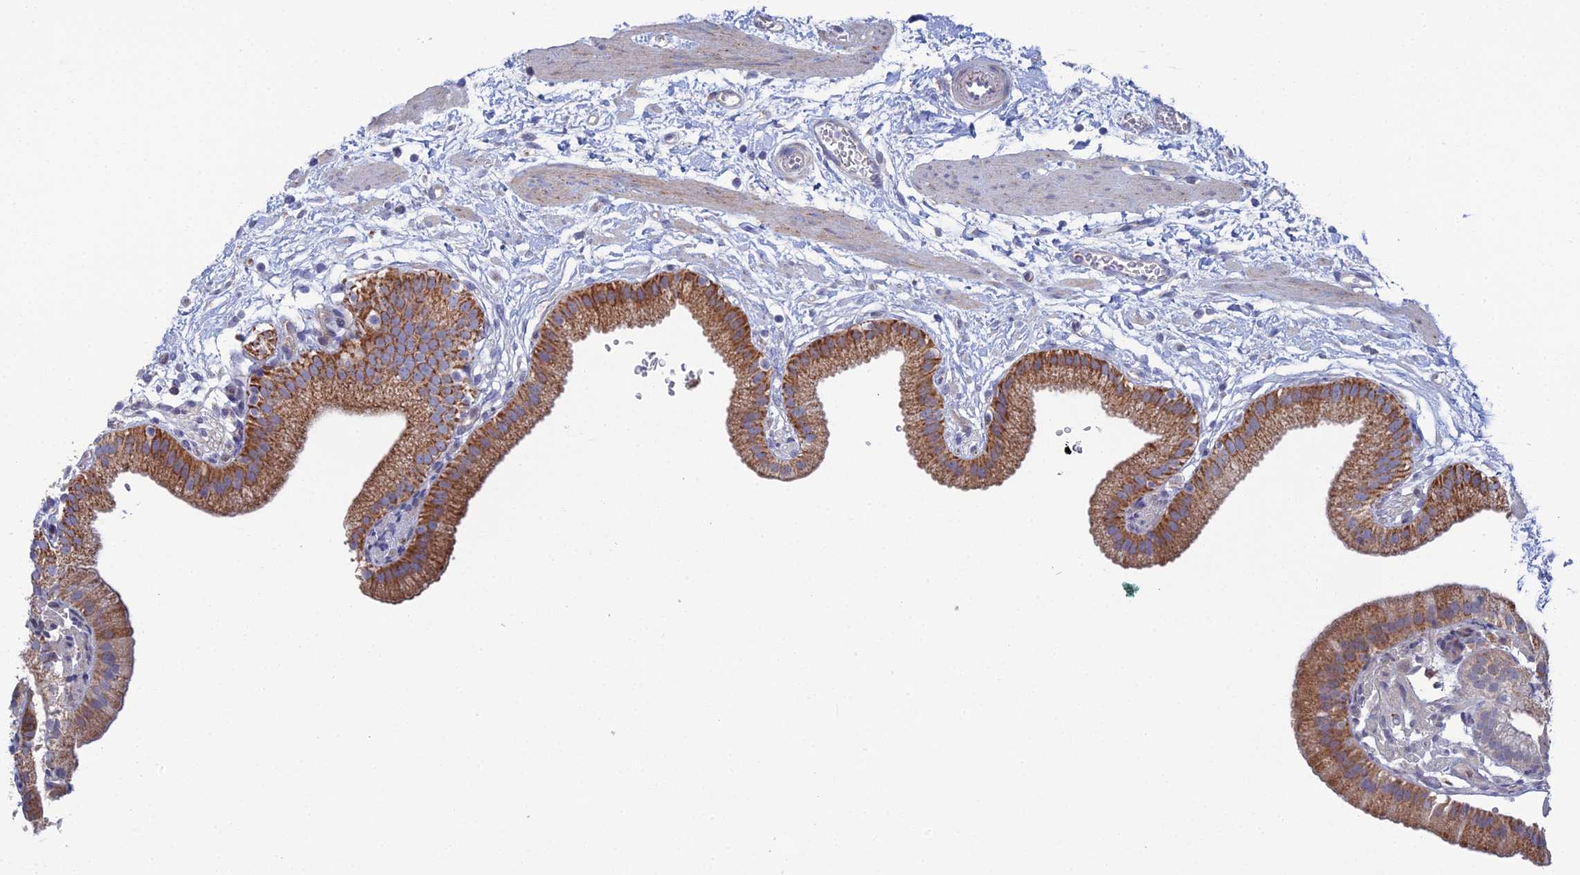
{"staining": {"intensity": "moderate", "quantity": ">75%", "location": "cytoplasmic/membranous"}, "tissue": "gallbladder", "cell_type": "Glandular cells", "image_type": "normal", "snomed": [{"axis": "morphology", "description": "Normal tissue, NOS"}, {"axis": "topography", "description": "Gallbladder"}], "caption": "Normal gallbladder reveals moderate cytoplasmic/membranous positivity in approximately >75% of glandular cells, visualized by immunohistochemistry.", "gene": "ARL16", "patient": {"sex": "male", "age": 55}}